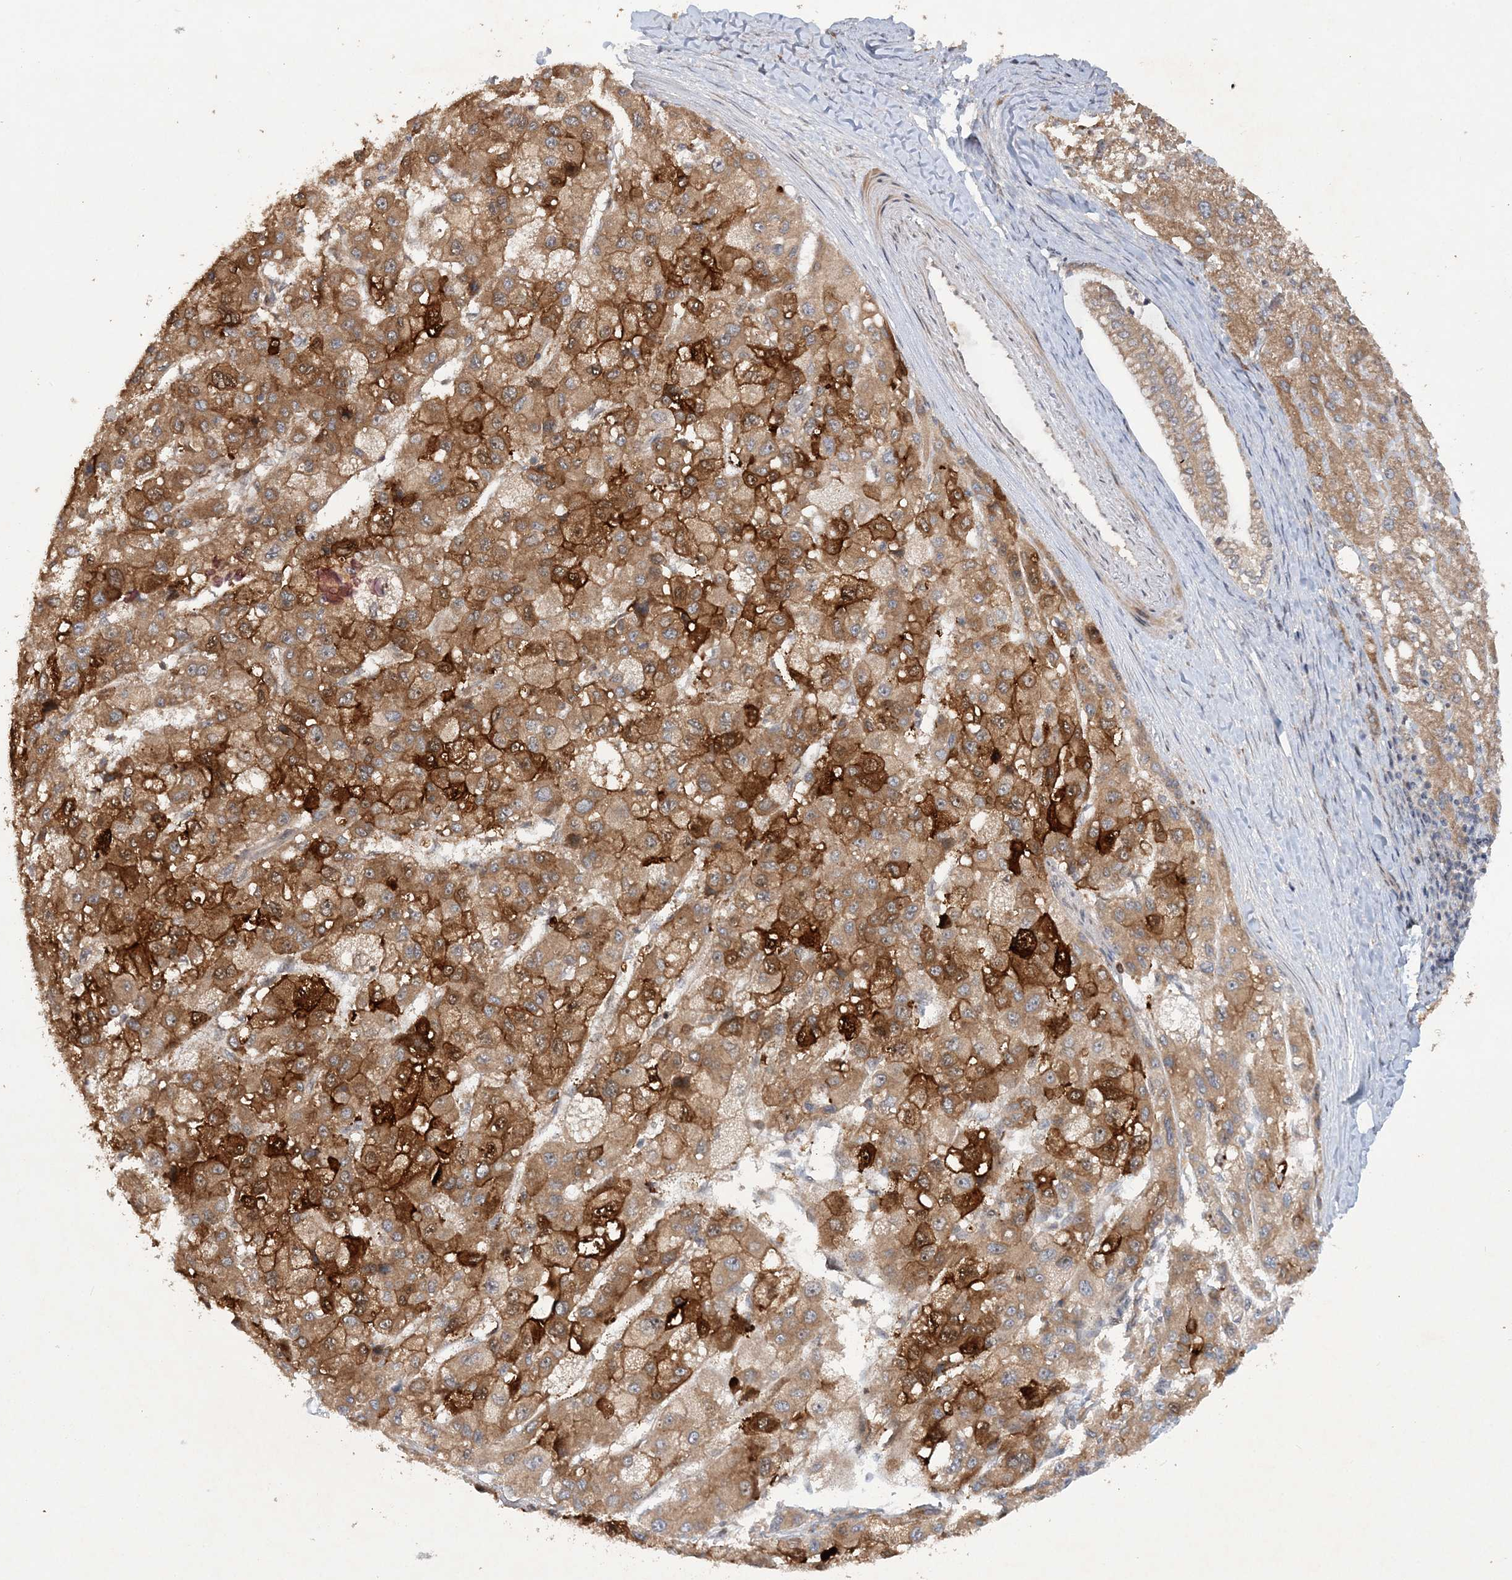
{"staining": {"intensity": "strong", "quantity": ">75%", "location": "cytoplasmic/membranous"}, "tissue": "liver cancer", "cell_type": "Tumor cells", "image_type": "cancer", "snomed": [{"axis": "morphology", "description": "Carcinoma, Hepatocellular, NOS"}, {"axis": "topography", "description": "Liver"}], "caption": "Strong cytoplasmic/membranous positivity for a protein is seen in about >75% of tumor cells of hepatocellular carcinoma (liver) using immunohistochemistry.", "gene": "UBR3", "patient": {"sex": "male", "age": 80}}